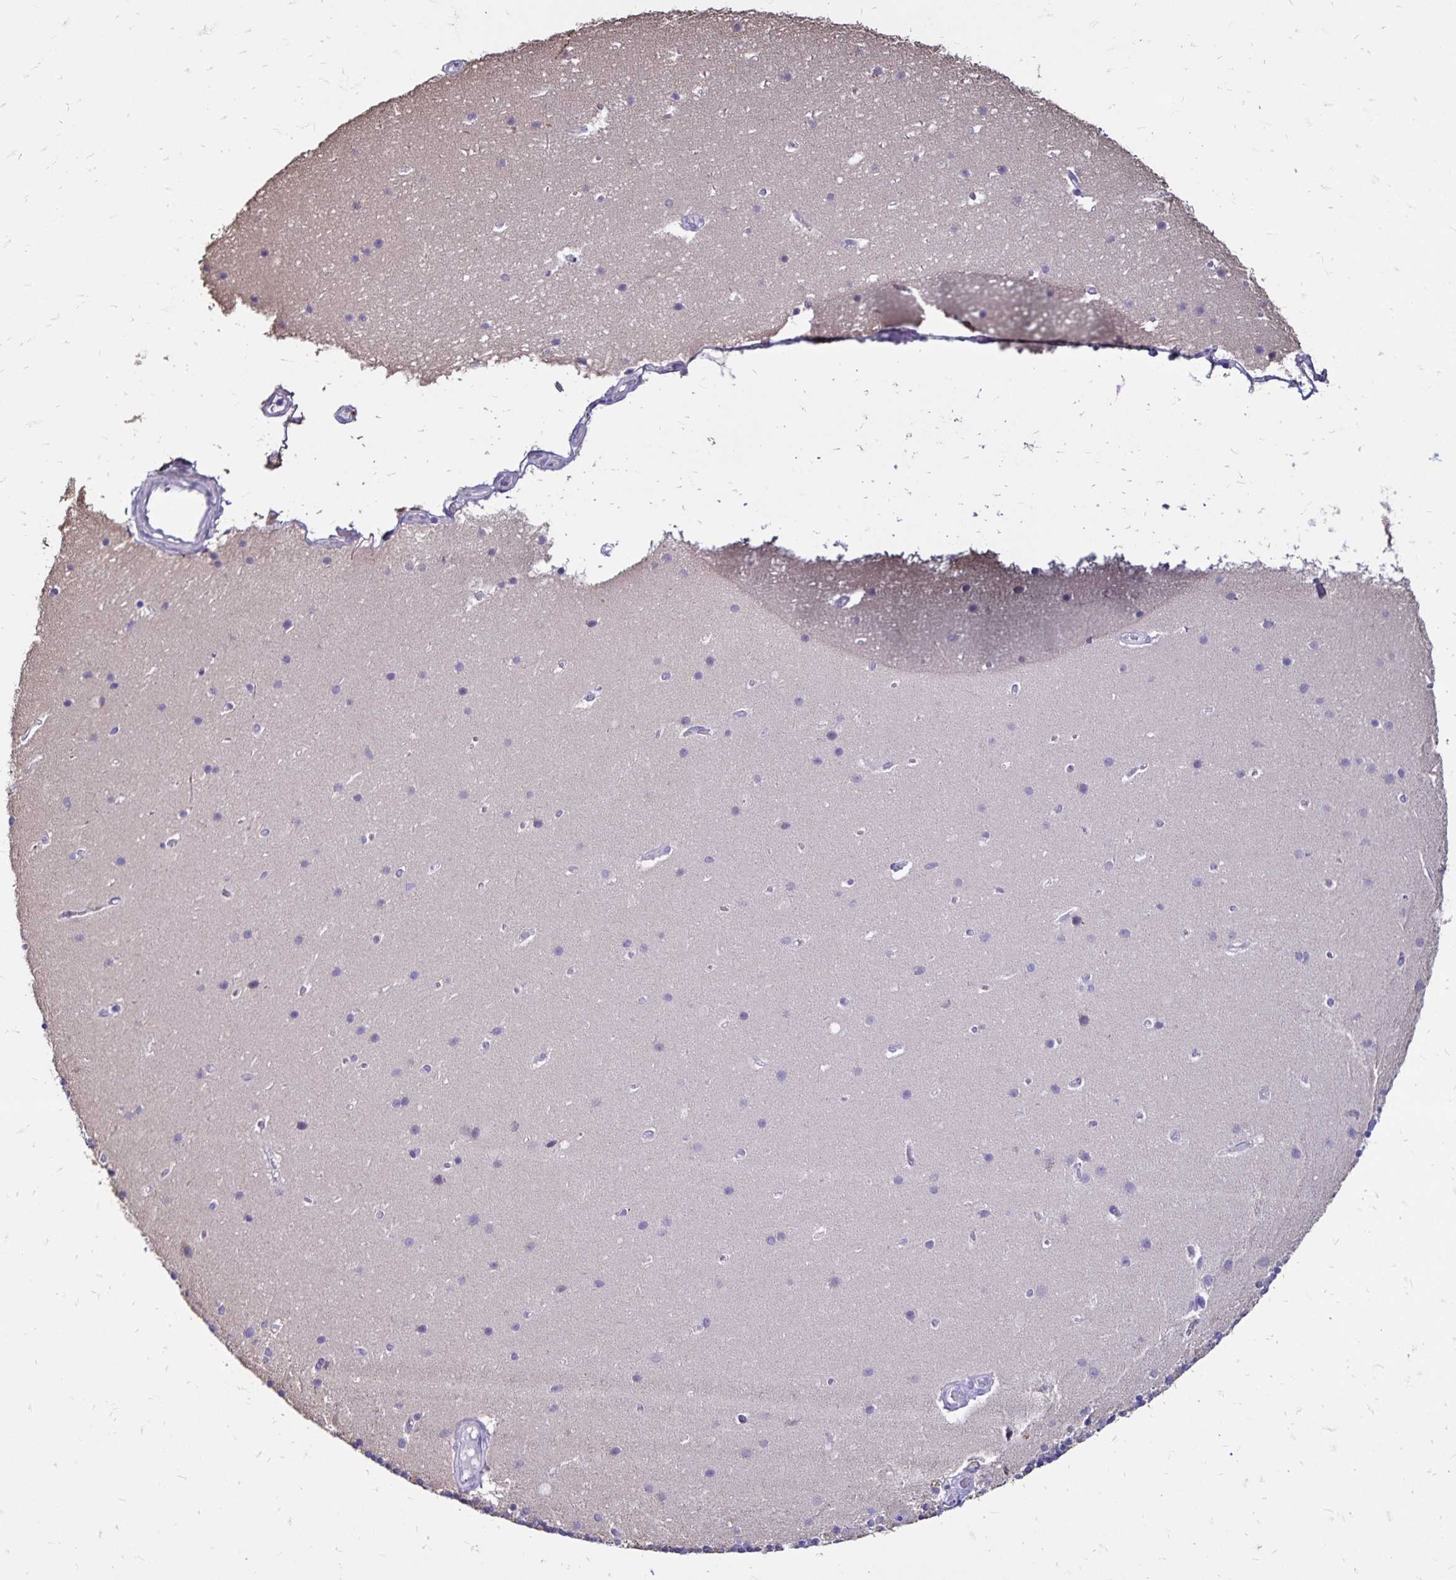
{"staining": {"intensity": "negative", "quantity": "none", "location": "none"}, "tissue": "cerebellum", "cell_type": "Cells in granular layer", "image_type": "normal", "snomed": [{"axis": "morphology", "description": "Normal tissue, NOS"}, {"axis": "topography", "description": "Cerebellum"}], "caption": "Immunohistochemical staining of benign cerebellum demonstrates no significant positivity in cells in granular layer. Brightfield microscopy of IHC stained with DAB (brown) and hematoxylin (blue), captured at high magnification.", "gene": "EVPL", "patient": {"sex": "male", "age": 70}}